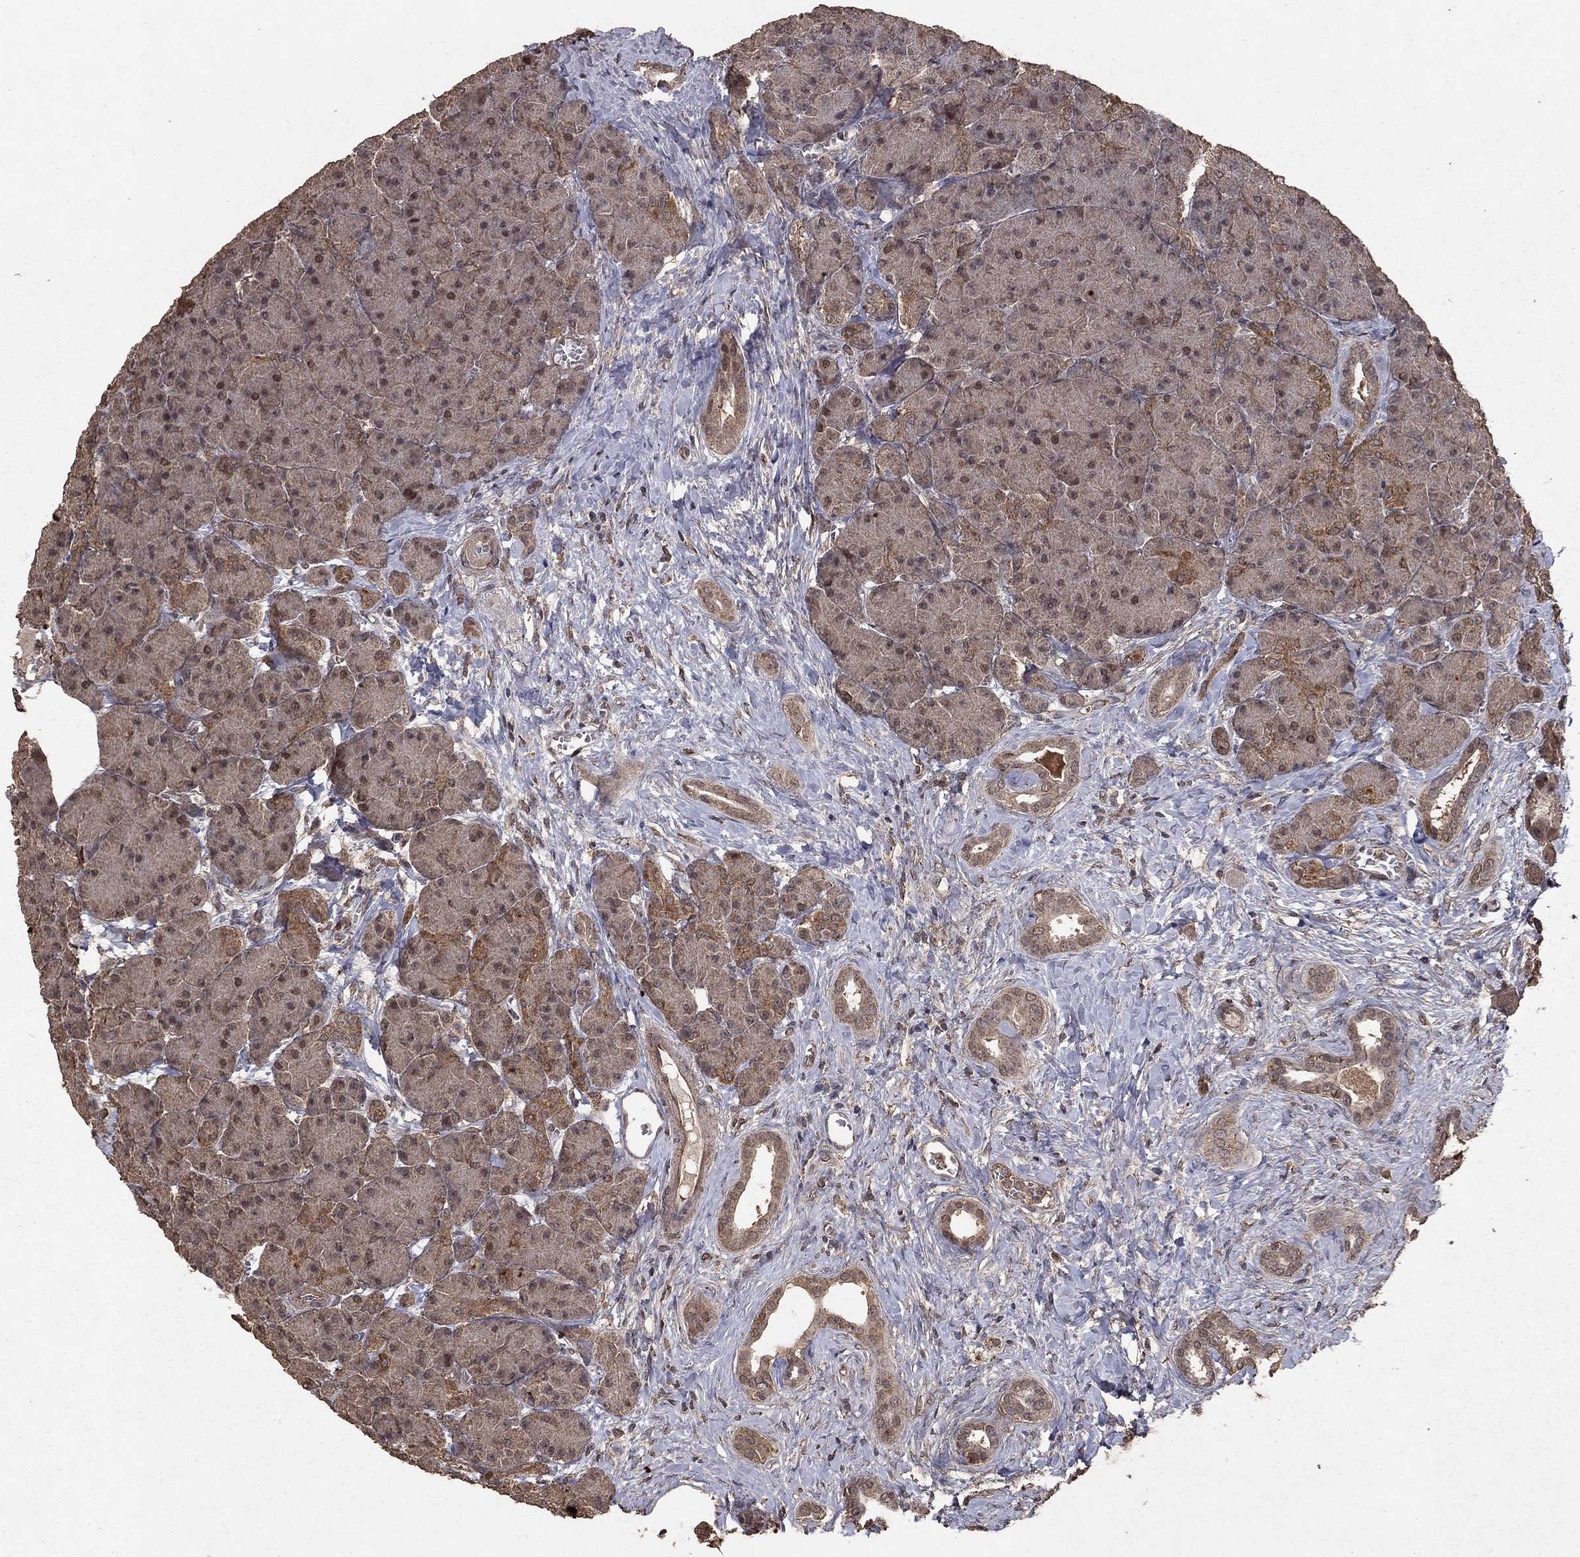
{"staining": {"intensity": "moderate", "quantity": ">75%", "location": "cytoplasmic/membranous,nuclear"}, "tissue": "pancreas", "cell_type": "Exocrine glandular cells", "image_type": "normal", "snomed": [{"axis": "morphology", "description": "Normal tissue, NOS"}, {"axis": "topography", "description": "Pancreas"}], "caption": "An image of pancreas stained for a protein displays moderate cytoplasmic/membranous,nuclear brown staining in exocrine glandular cells.", "gene": "PRDM1", "patient": {"sex": "male", "age": 61}}